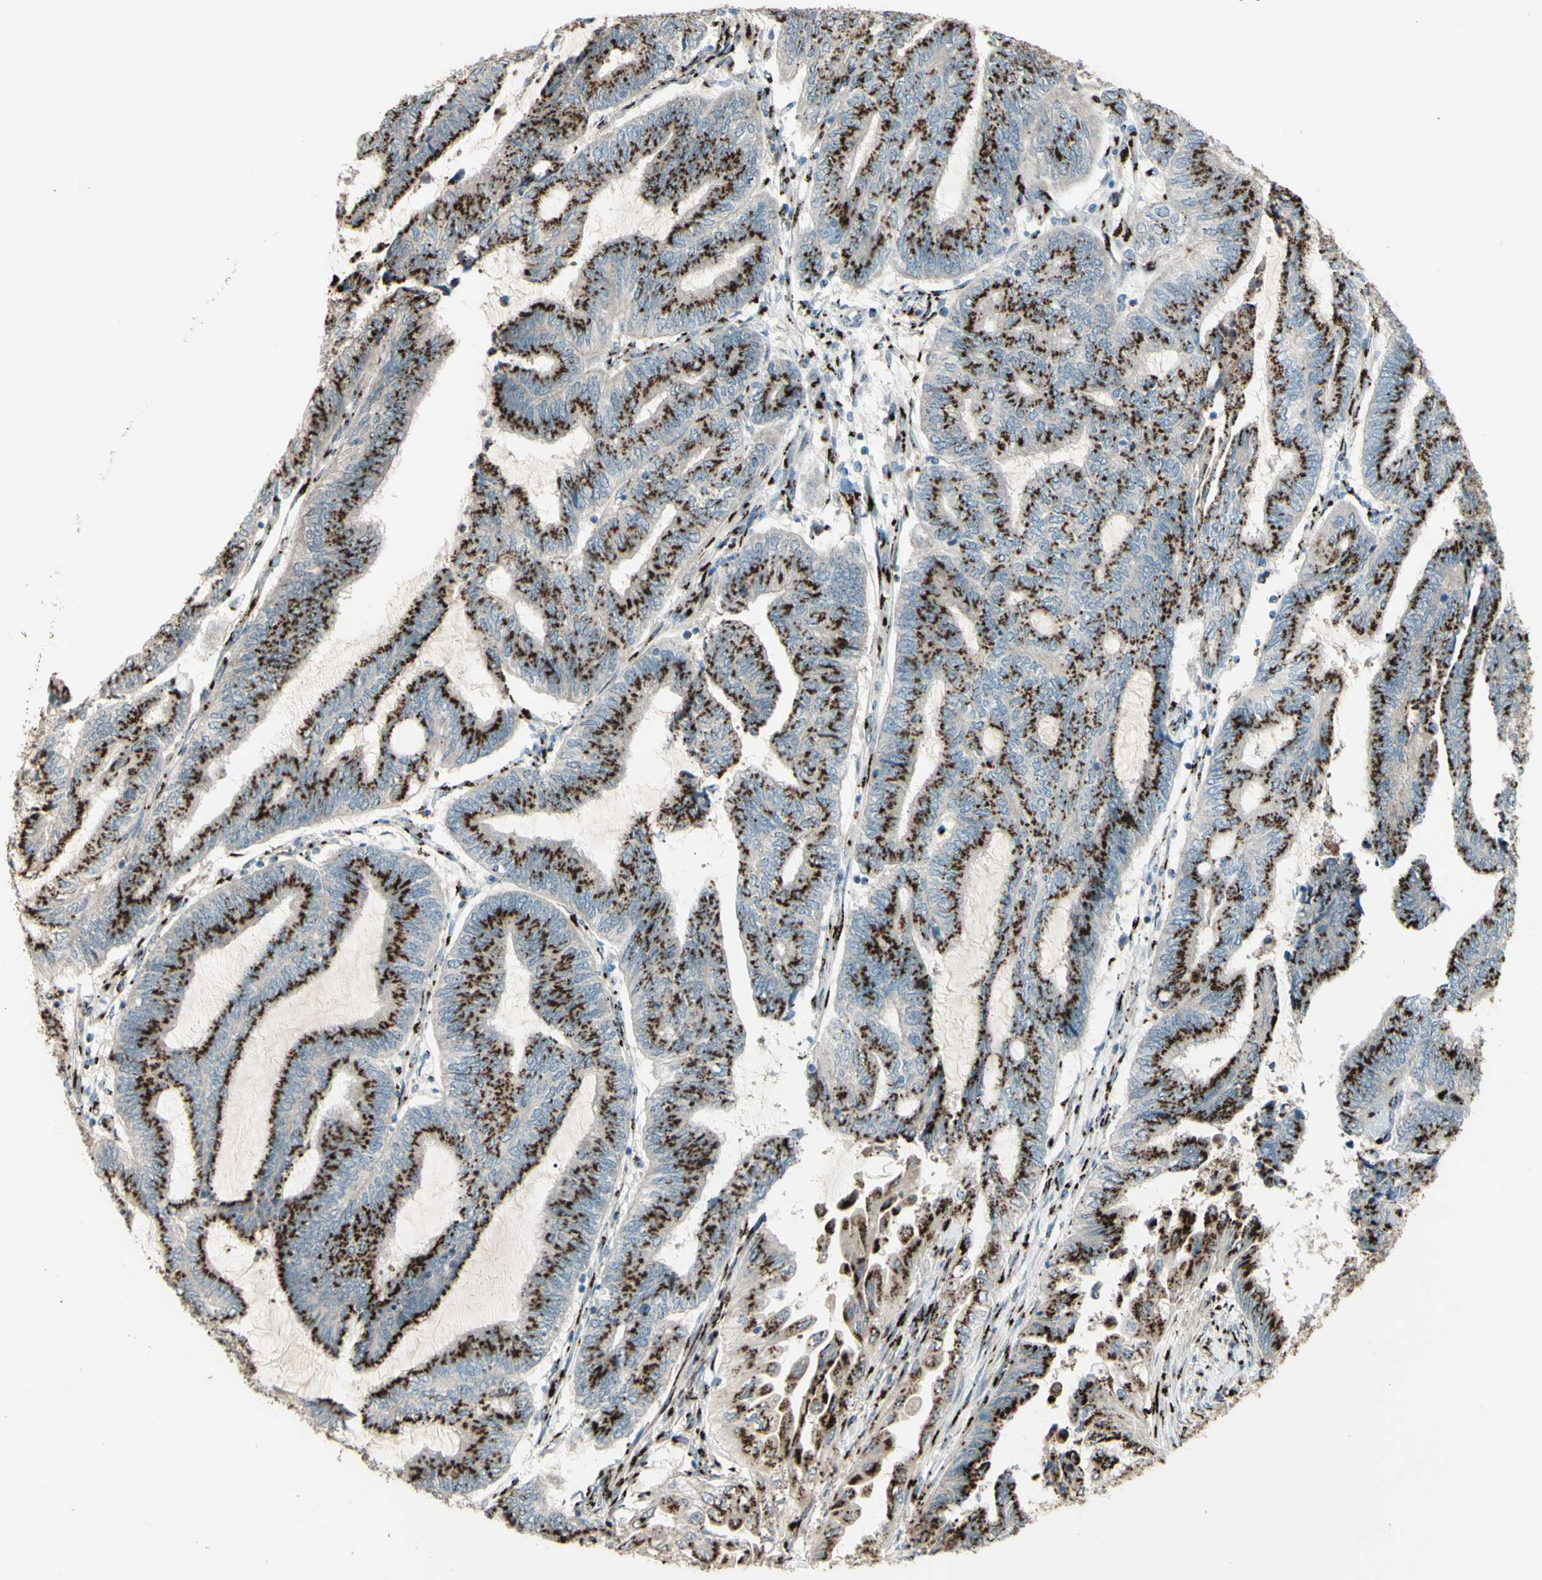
{"staining": {"intensity": "strong", "quantity": ">75%", "location": "cytoplasmic/membranous"}, "tissue": "endometrial cancer", "cell_type": "Tumor cells", "image_type": "cancer", "snomed": [{"axis": "morphology", "description": "Adenocarcinoma, NOS"}, {"axis": "topography", "description": "Uterus"}, {"axis": "topography", "description": "Endometrium"}], "caption": "Human endometrial cancer stained with a protein marker exhibits strong staining in tumor cells.", "gene": "BPNT2", "patient": {"sex": "female", "age": 70}}